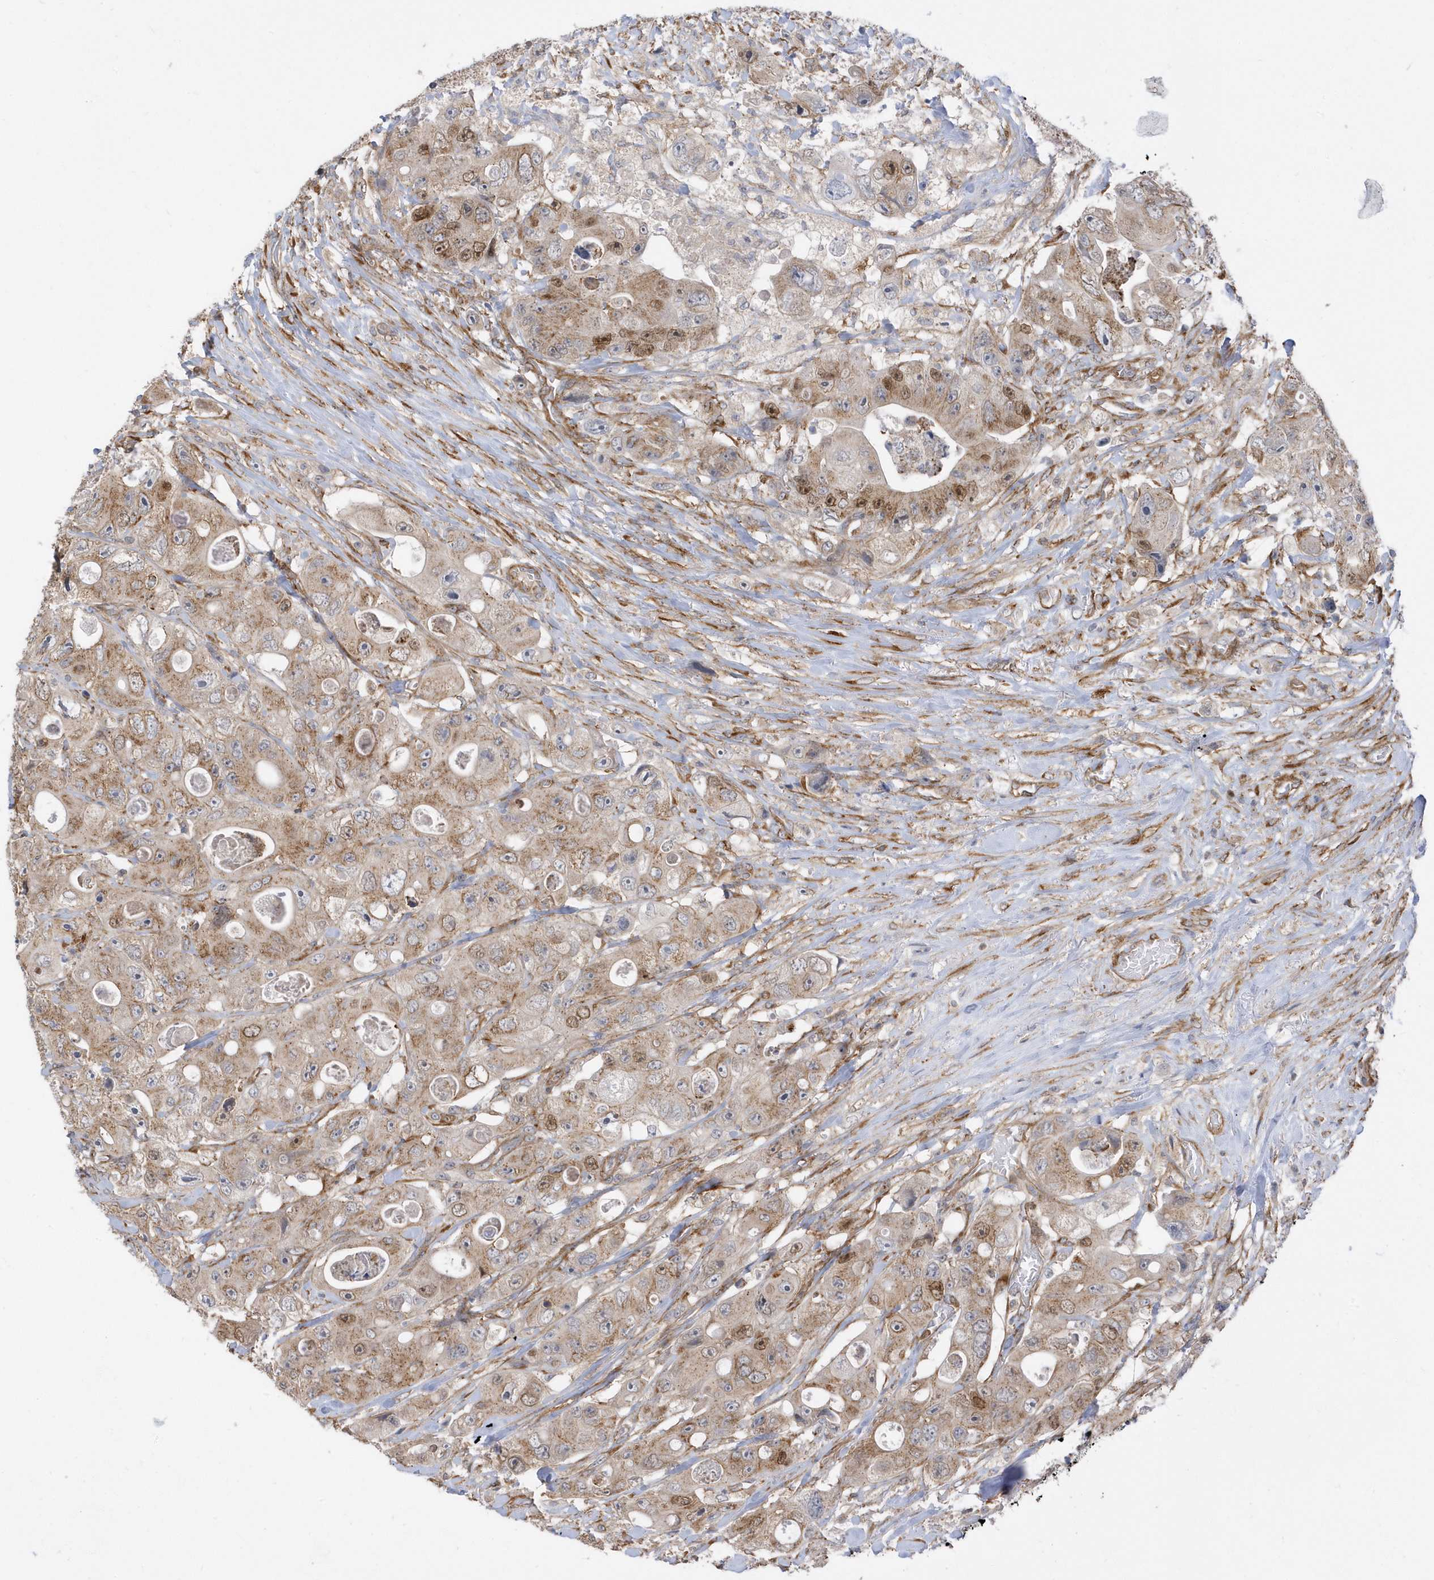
{"staining": {"intensity": "moderate", "quantity": ">75%", "location": "cytoplasmic/membranous,nuclear"}, "tissue": "colorectal cancer", "cell_type": "Tumor cells", "image_type": "cancer", "snomed": [{"axis": "morphology", "description": "Adenocarcinoma, NOS"}, {"axis": "topography", "description": "Colon"}], "caption": "Colorectal cancer (adenocarcinoma) was stained to show a protein in brown. There is medium levels of moderate cytoplasmic/membranous and nuclear positivity in approximately >75% of tumor cells.", "gene": "HRH4", "patient": {"sex": "female", "age": 46}}